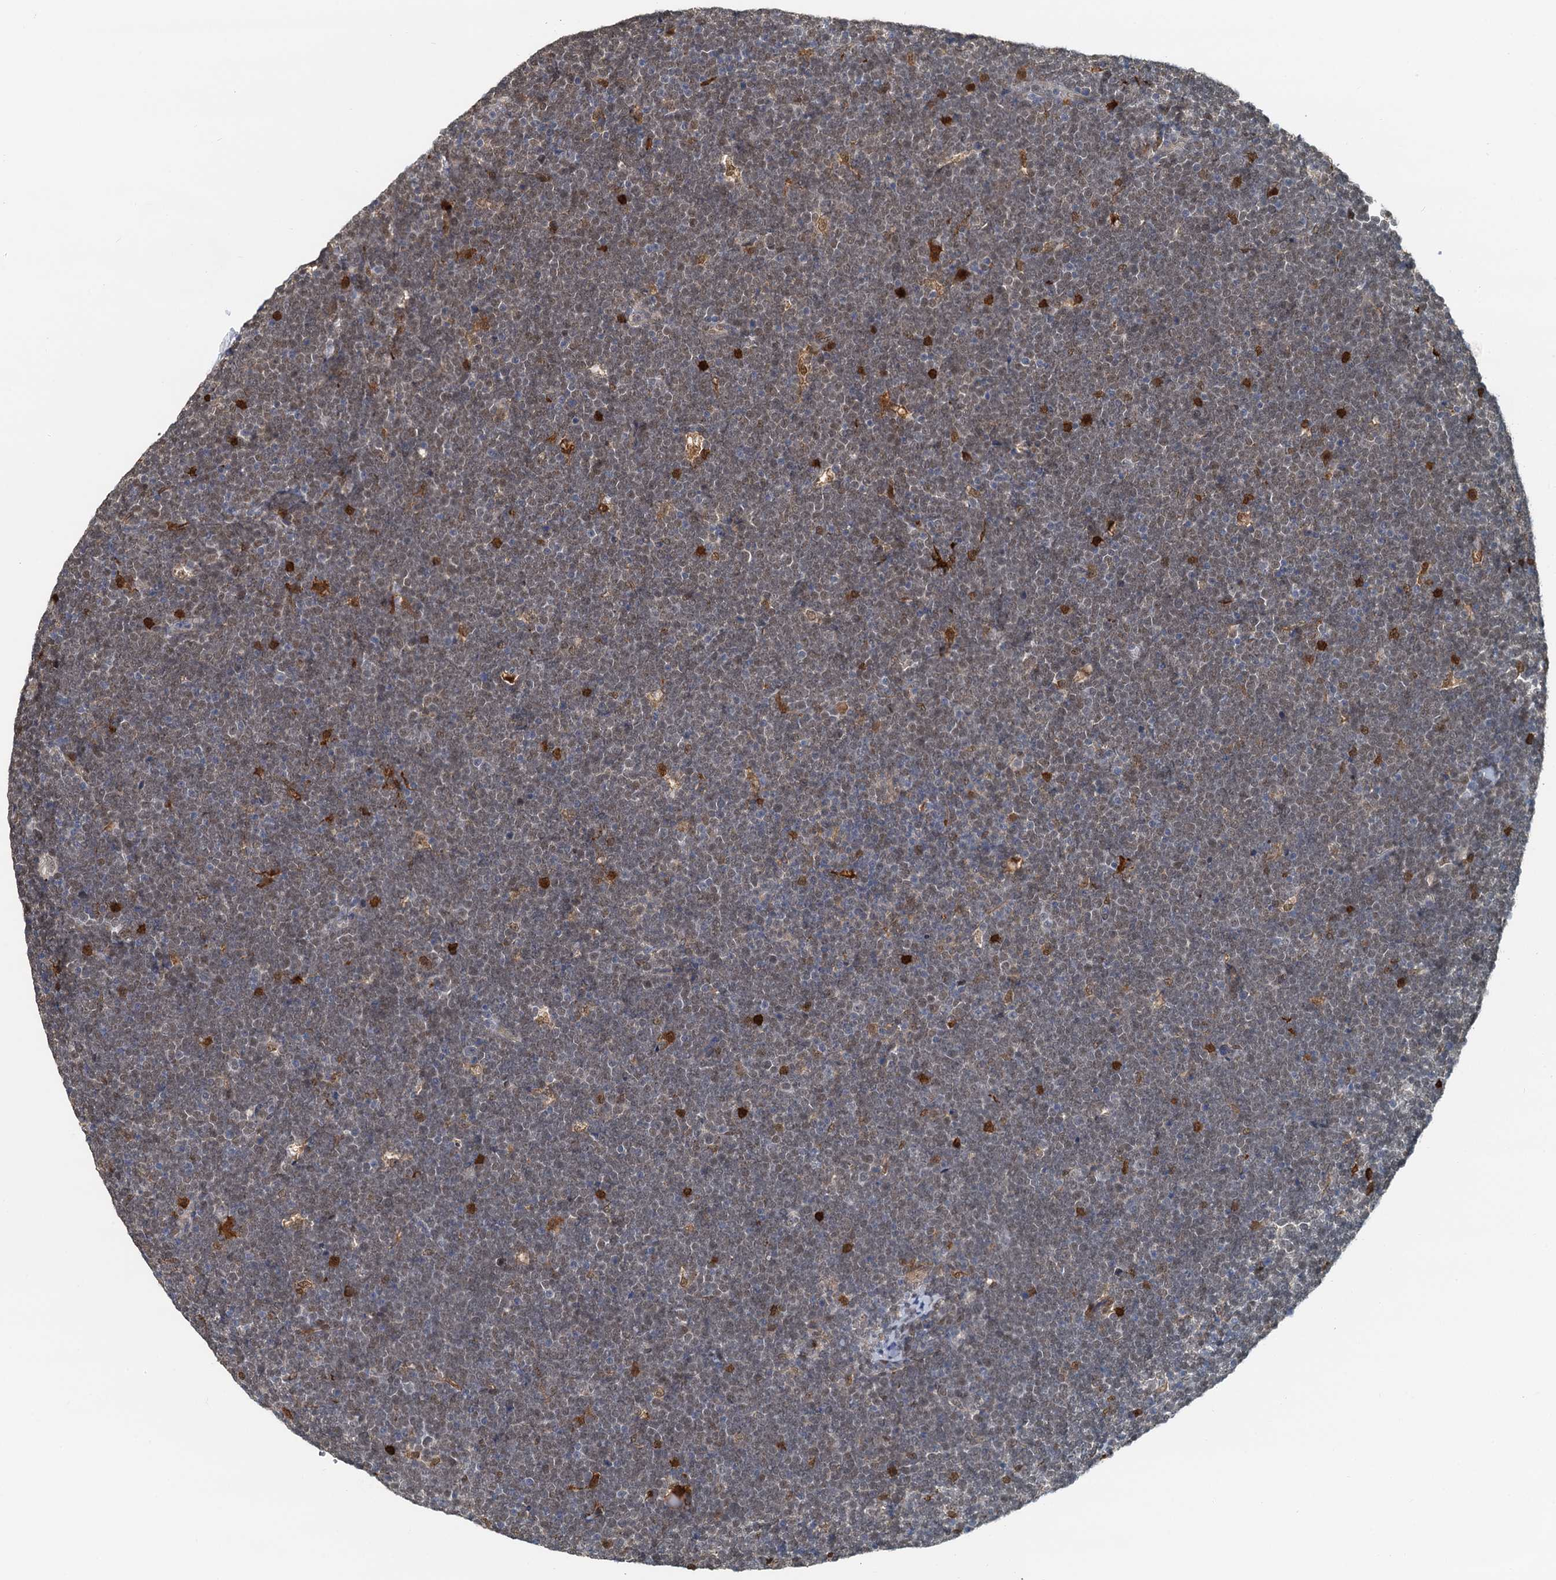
{"staining": {"intensity": "weak", "quantity": "25%-75%", "location": "cytoplasmic/membranous"}, "tissue": "lymphoma", "cell_type": "Tumor cells", "image_type": "cancer", "snomed": [{"axis": "morphology", "description": "Malignant lymphoma, non-Hodgkin's type, High grade"}, {"axis": "topography", "description": "Lymph node"}], "caption": "Immunohistochemistry (IHC) image of lymphoma stained for a protein (brown), which demonstrates low levels of weak cytoplasmic/membranous staining in about 25%-75% of tumor cells.", "gene": "SPINDOC", "patient": {"sex": "male", "age": 13}}